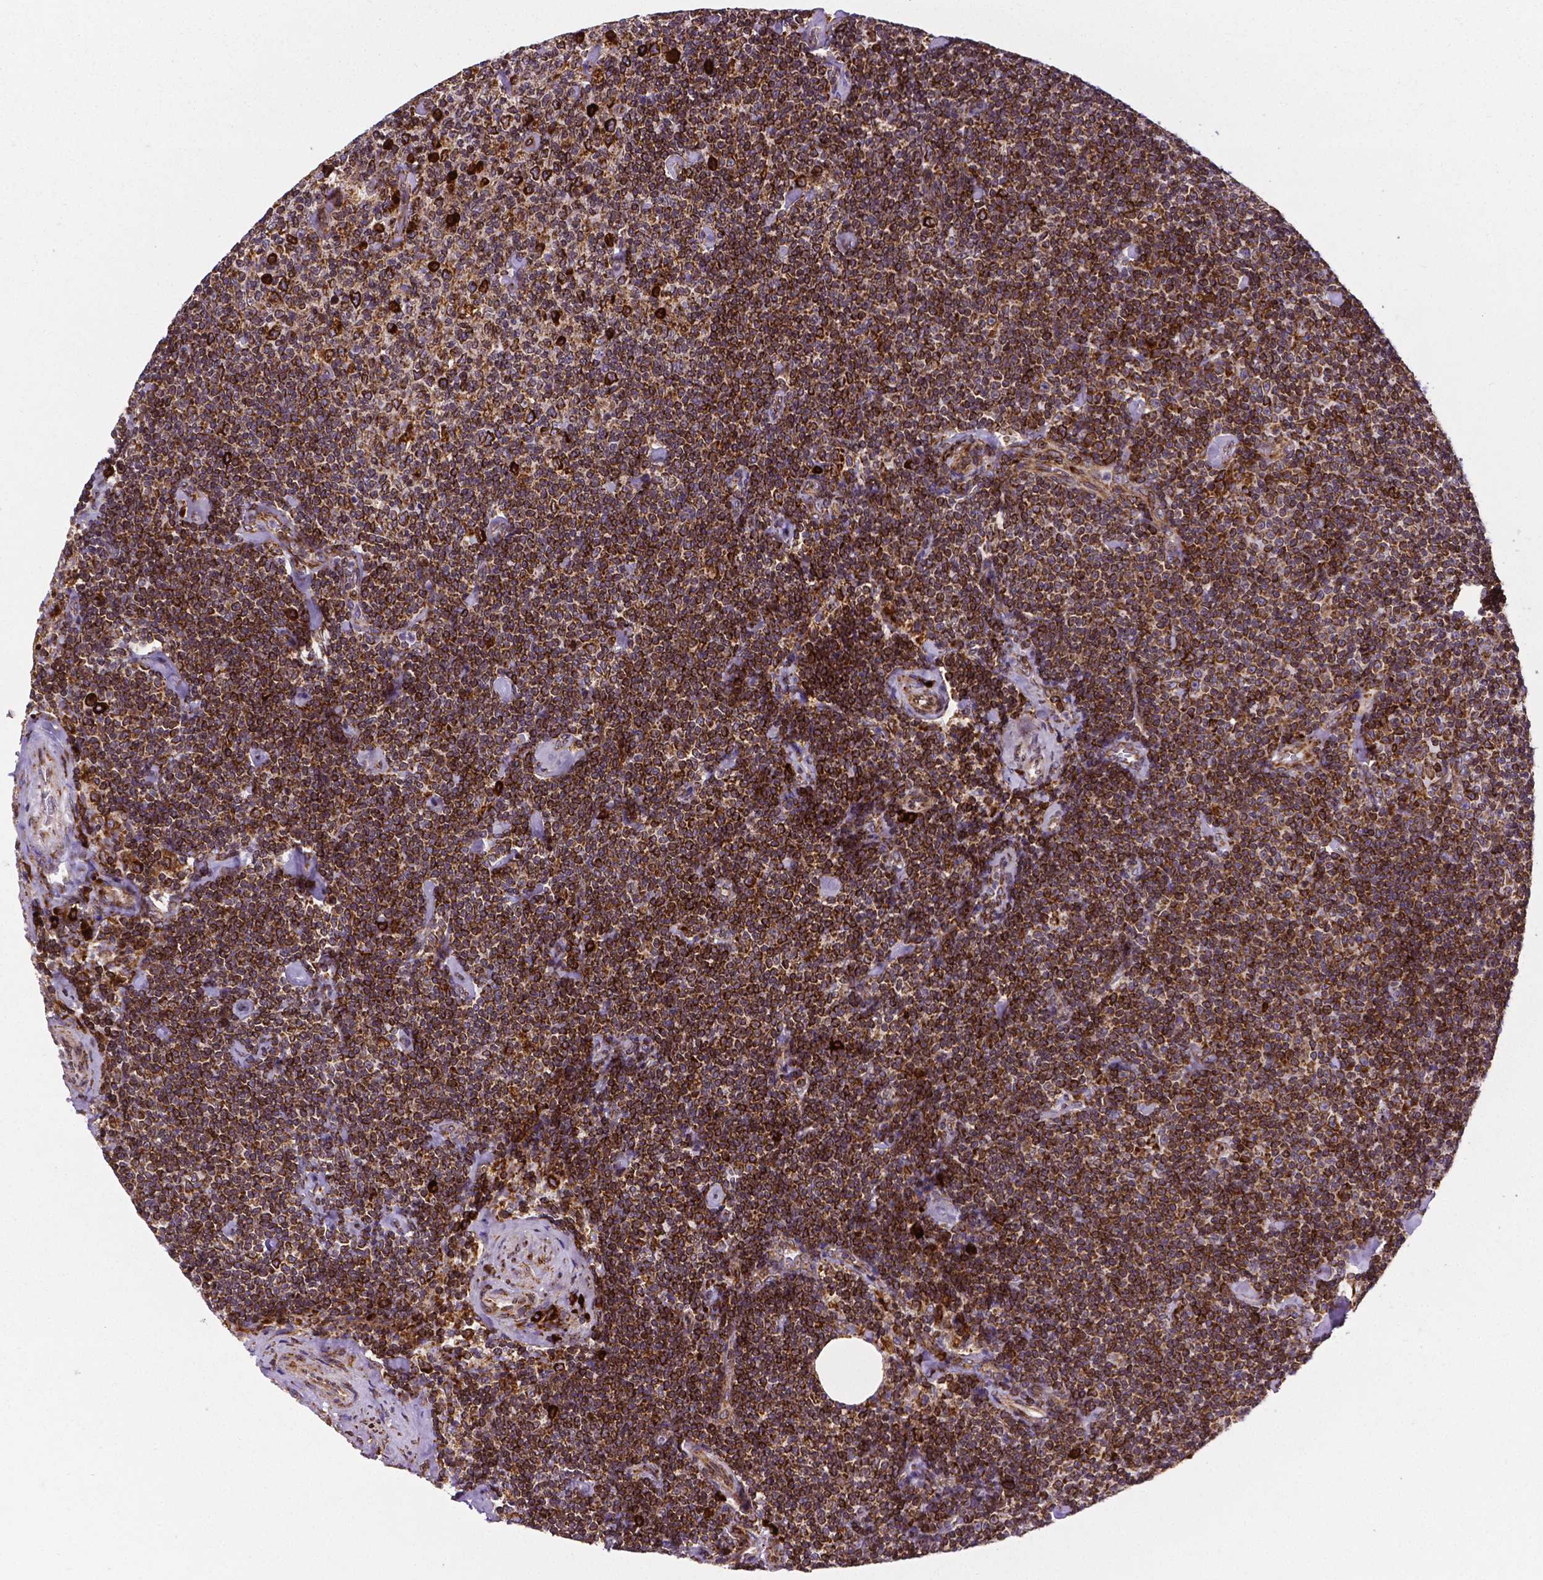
{"staining": {"intensity": "strong", "quantity": ">75%", "location": "cytoplasmic/membranous"}, "tissue": "lymphoma", "cell_type": "Tumor cells", "image_type": "cancer", "snomed": [{"axis": "morphology", "description": "Malignant lymphoma, non-Hodgkin's type, Low grade"}, {"axis": "topography", "description": "Lymph node"}], "caption": "IHC photomicrograph of neoplastic tissue: human lymphoma stained using immunohistochemistry exhibits high levels of strong protein expression localized specifically in the cytoplasmic/membranous of tumor cells, appearing as a cytoplasmic/membranous brown color.", "gene": "MTDH", "patient": {"sex": "male", "age": 81}}